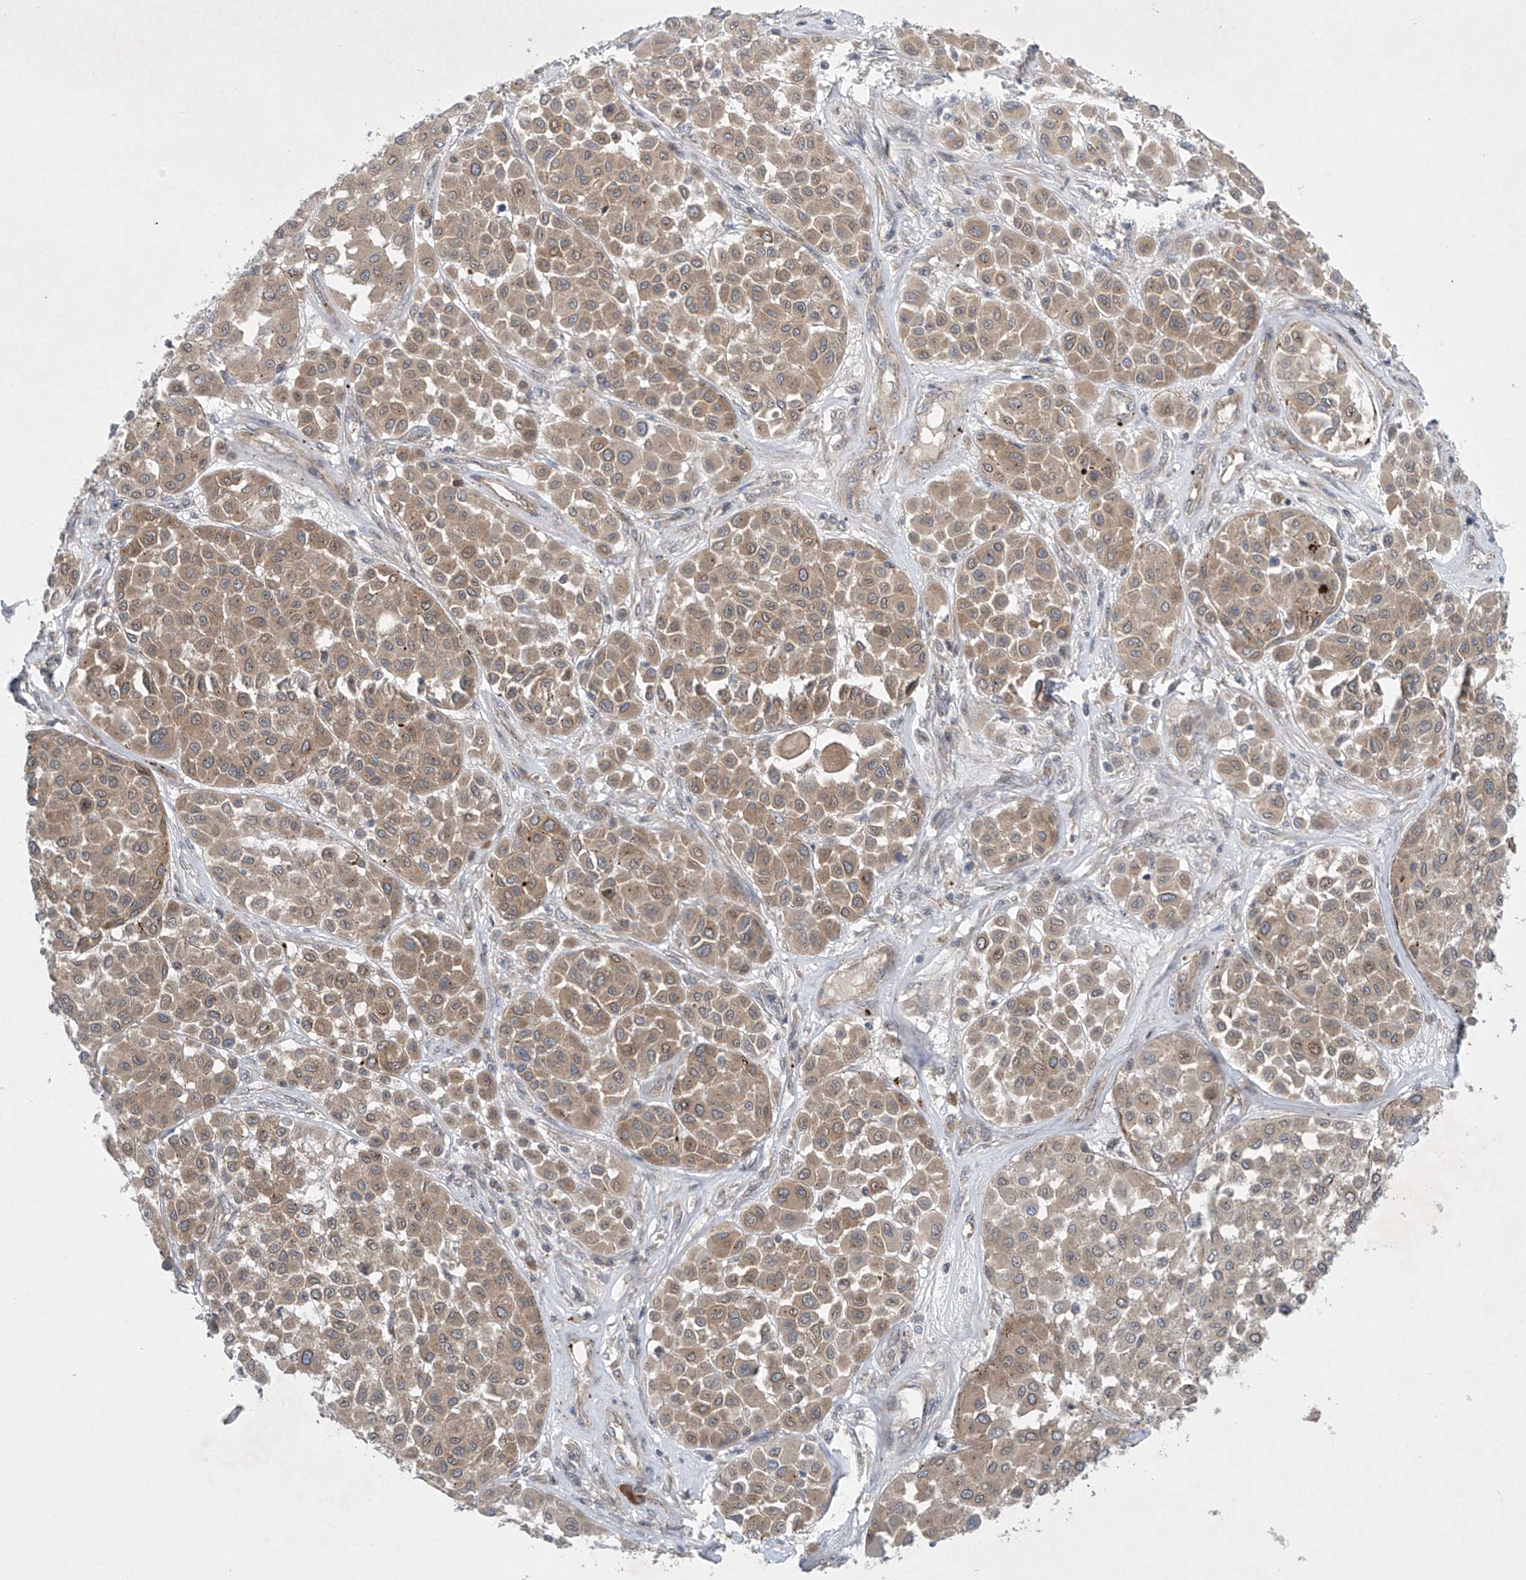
{"staining": {"intensity": "moderate", "quantity": ">75%", "location": "cytoplasmic/membranous"}, "tissue": "melanoma", "cell_type": "Tumor cells", "image_type": "cancer", "snomed": [{"axis": "morphology", "description": "Malignant melanoma, Metastatic site"}, {"axis": "topography", "description": "Soft tissue"}], "caption": "Melanoma stained with DAB (3,3'-diaminobenzidine) immunohistochemistry (IHC) reveals medium levels of moderate cytoplasmic/membranous expression in approximately >75% of tumor cells.", "gene": "TJAP1", "patient": {"sex": "male", "age": 41}}